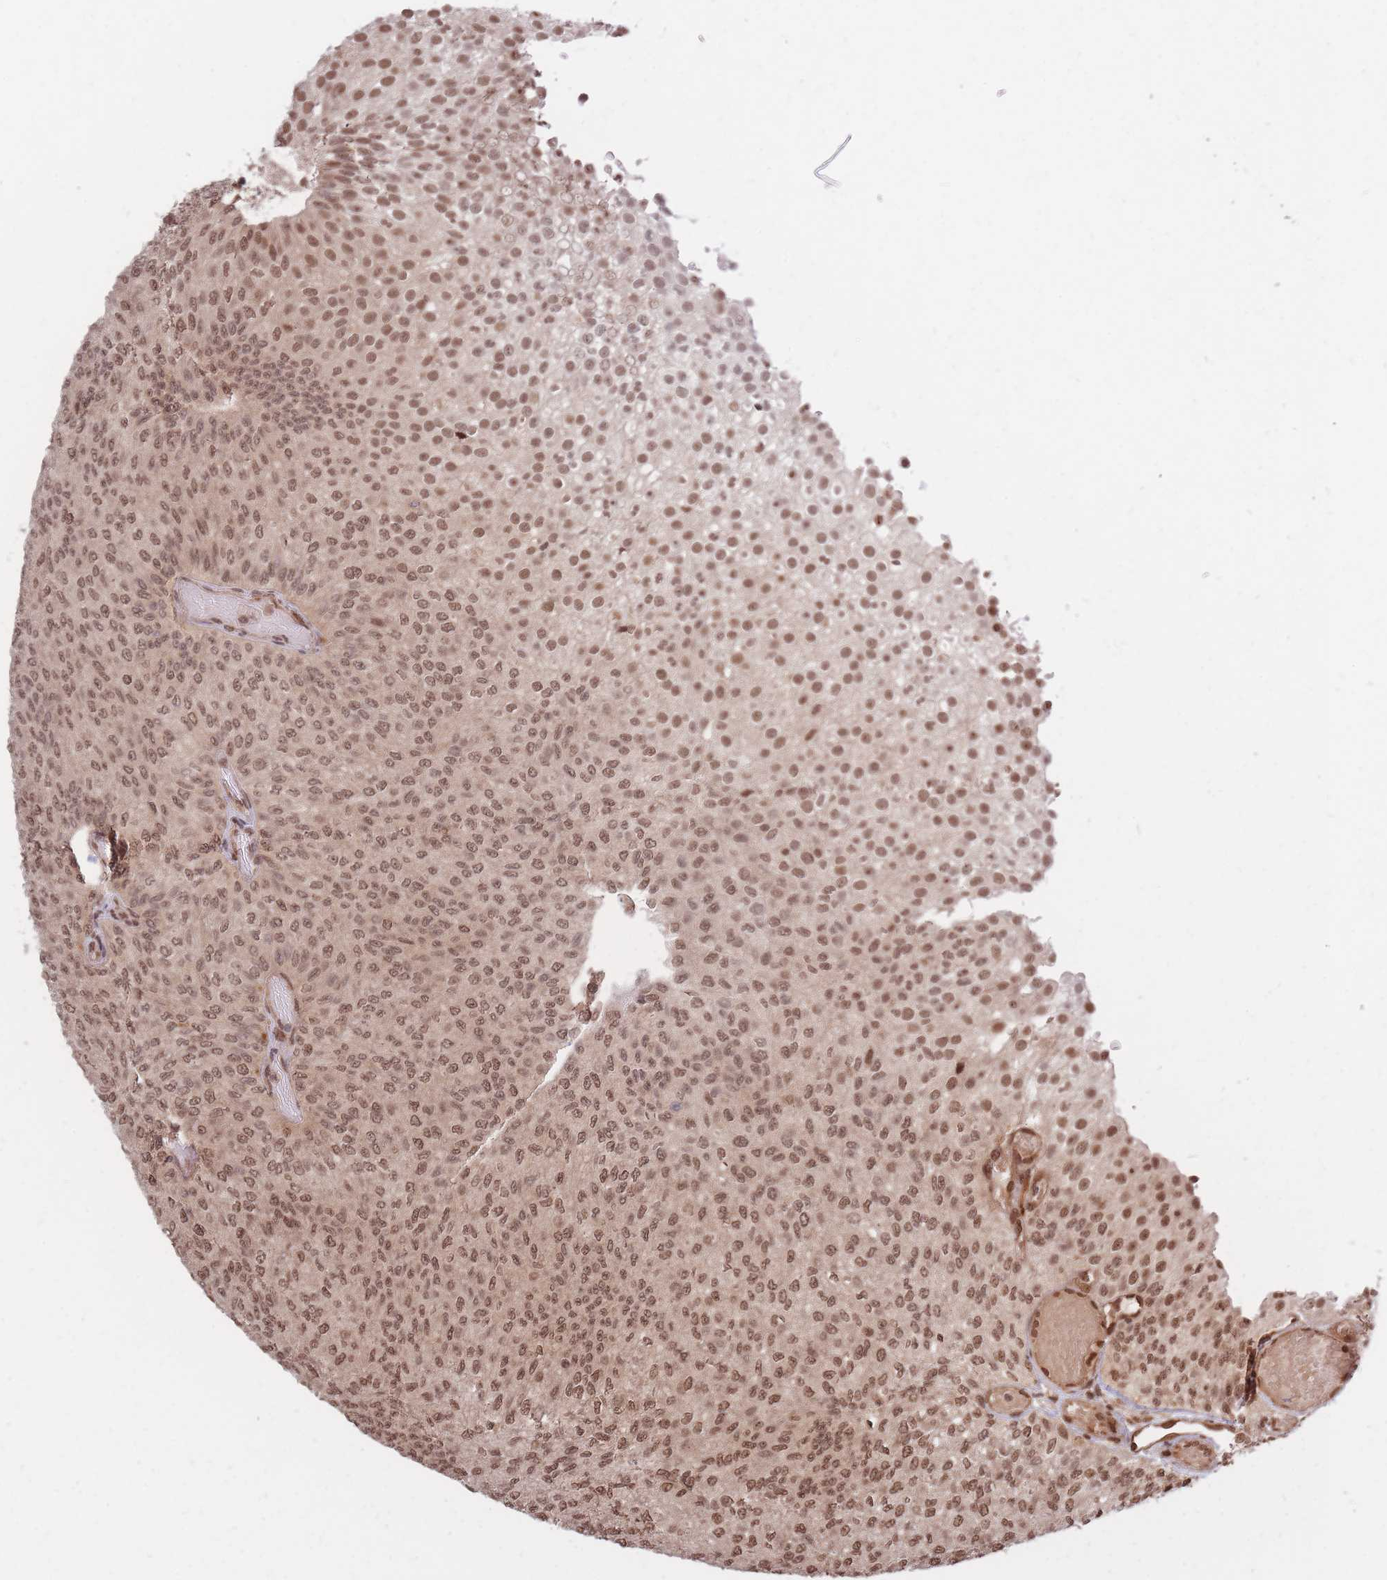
{"staining": {"intensity": "moderate", "quantity": ">75%", "location": "nuclear"}, "tissue": "urothelial cancer", "cell_type": "Tumor cells", "image_type": "cancer", "snomed": [{"axis": "morphology", "description": "Urothelial carcinoma, Low grade"}, {"axis": "topography", "description": "Urinary bladder"}], "caption": "High-magnification brightfield microscopy of urothelial cancer stained with DAB (3,3'-diaminobenzidine) (brown) and counterstained with hematoxylin (blue). tumor cells exhibit moderate nuclear positivity is seen in approximately>75% of cells.", "gene": "SRA1", "patient": {"sex": "male", "age": 78}}